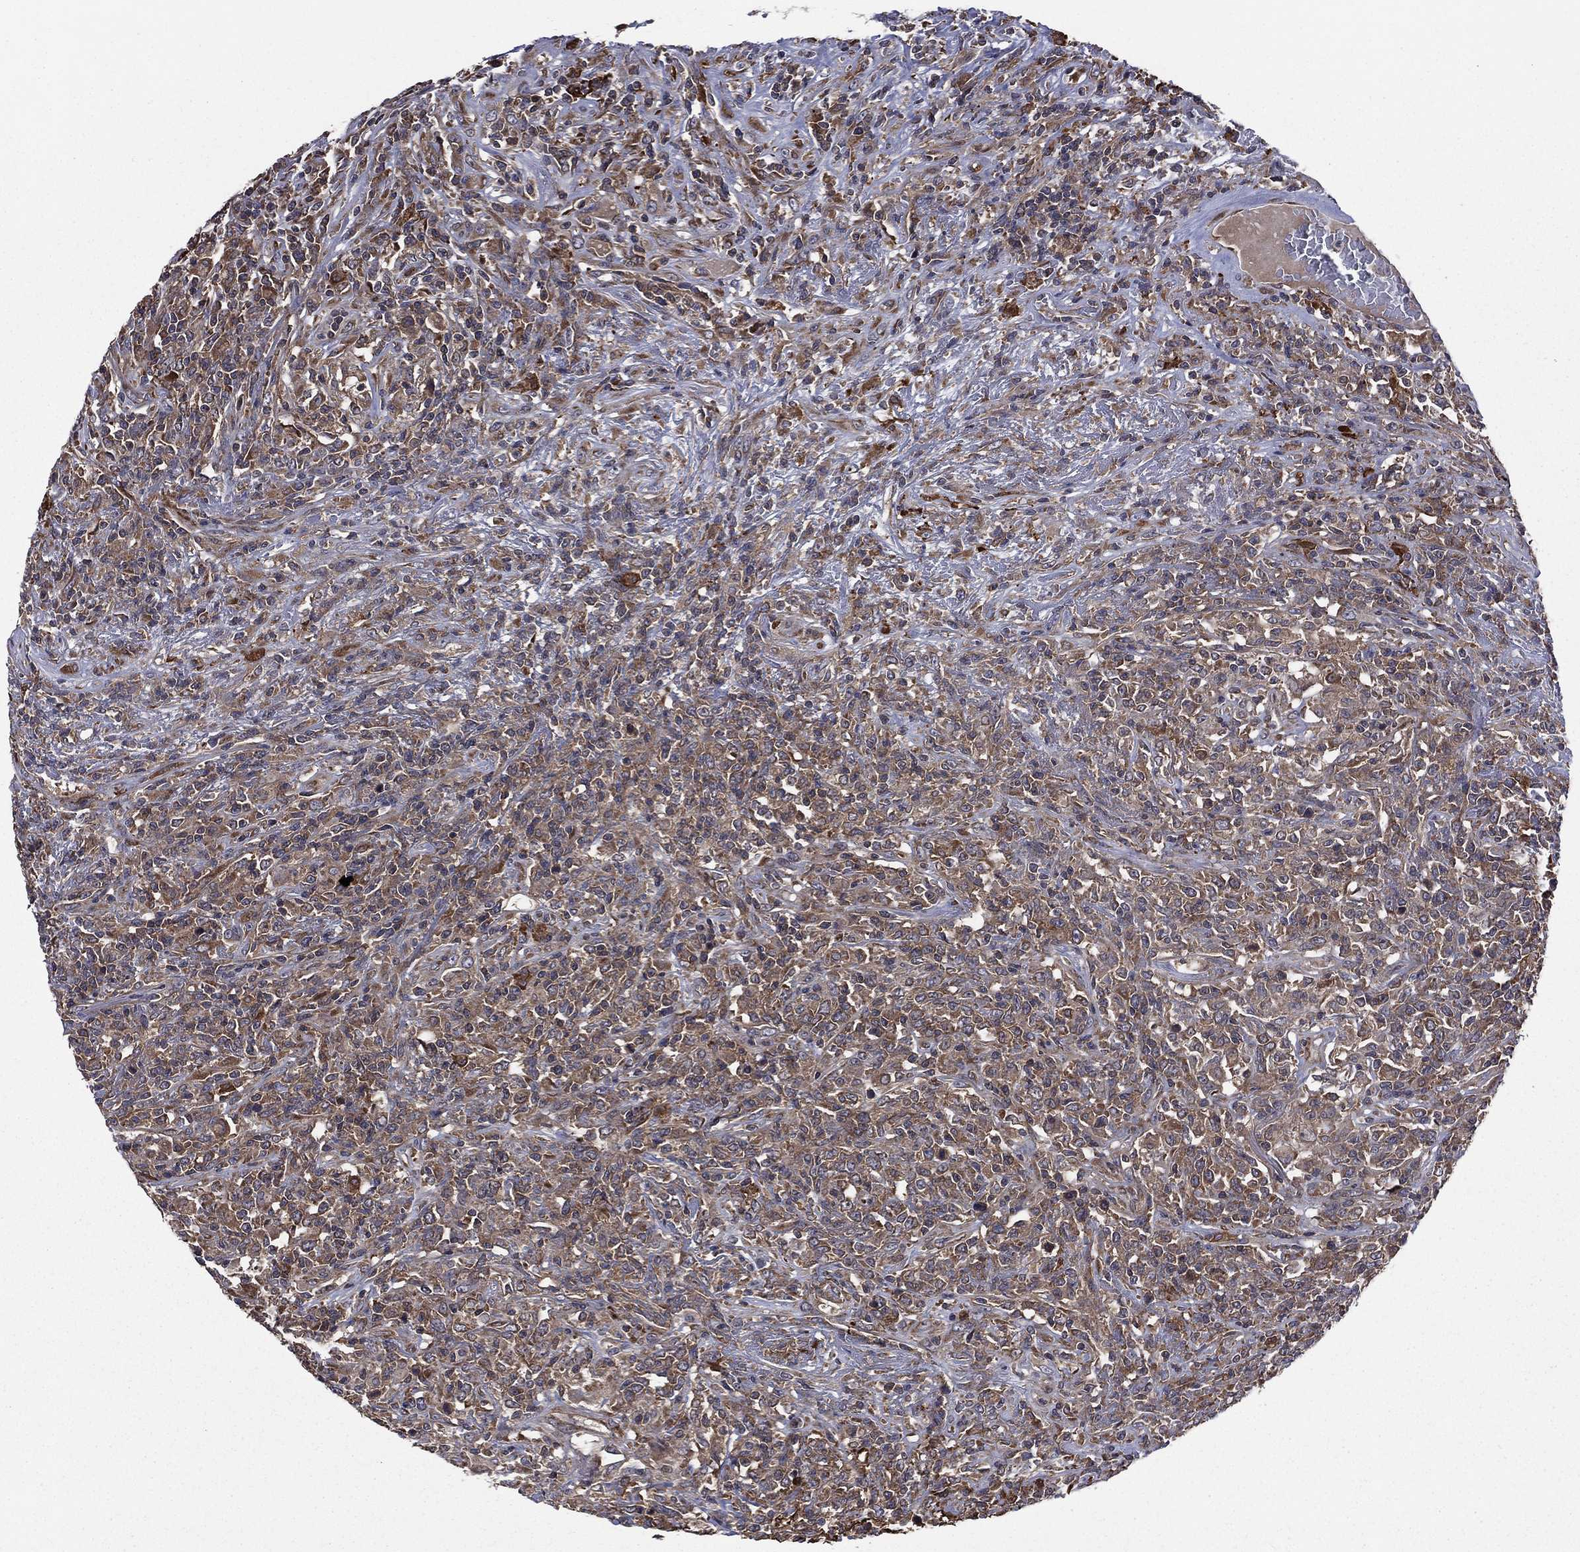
{"staining": {"intensity": "weak", "quantity": "25%-75%", "location": "cytoplasmic/membranous"}, "tissue": "lymphoma", "cell_type": "Tumor cells", "image_type": "cancer", "snomed": [{"axis": "morphology", "description": "Malignant lymphoma, non-Hodgkin's type, High grade"}, {"axis": "topography", "description": "Lung"}], "caption": "This is an image of immunohistochemistry staining of lymphoma, which shows weak expression in the cytoplasmic/membranous of tumor cells.", "gene": "C2orf76", "patient": {"sex": "male", "age": 79}}